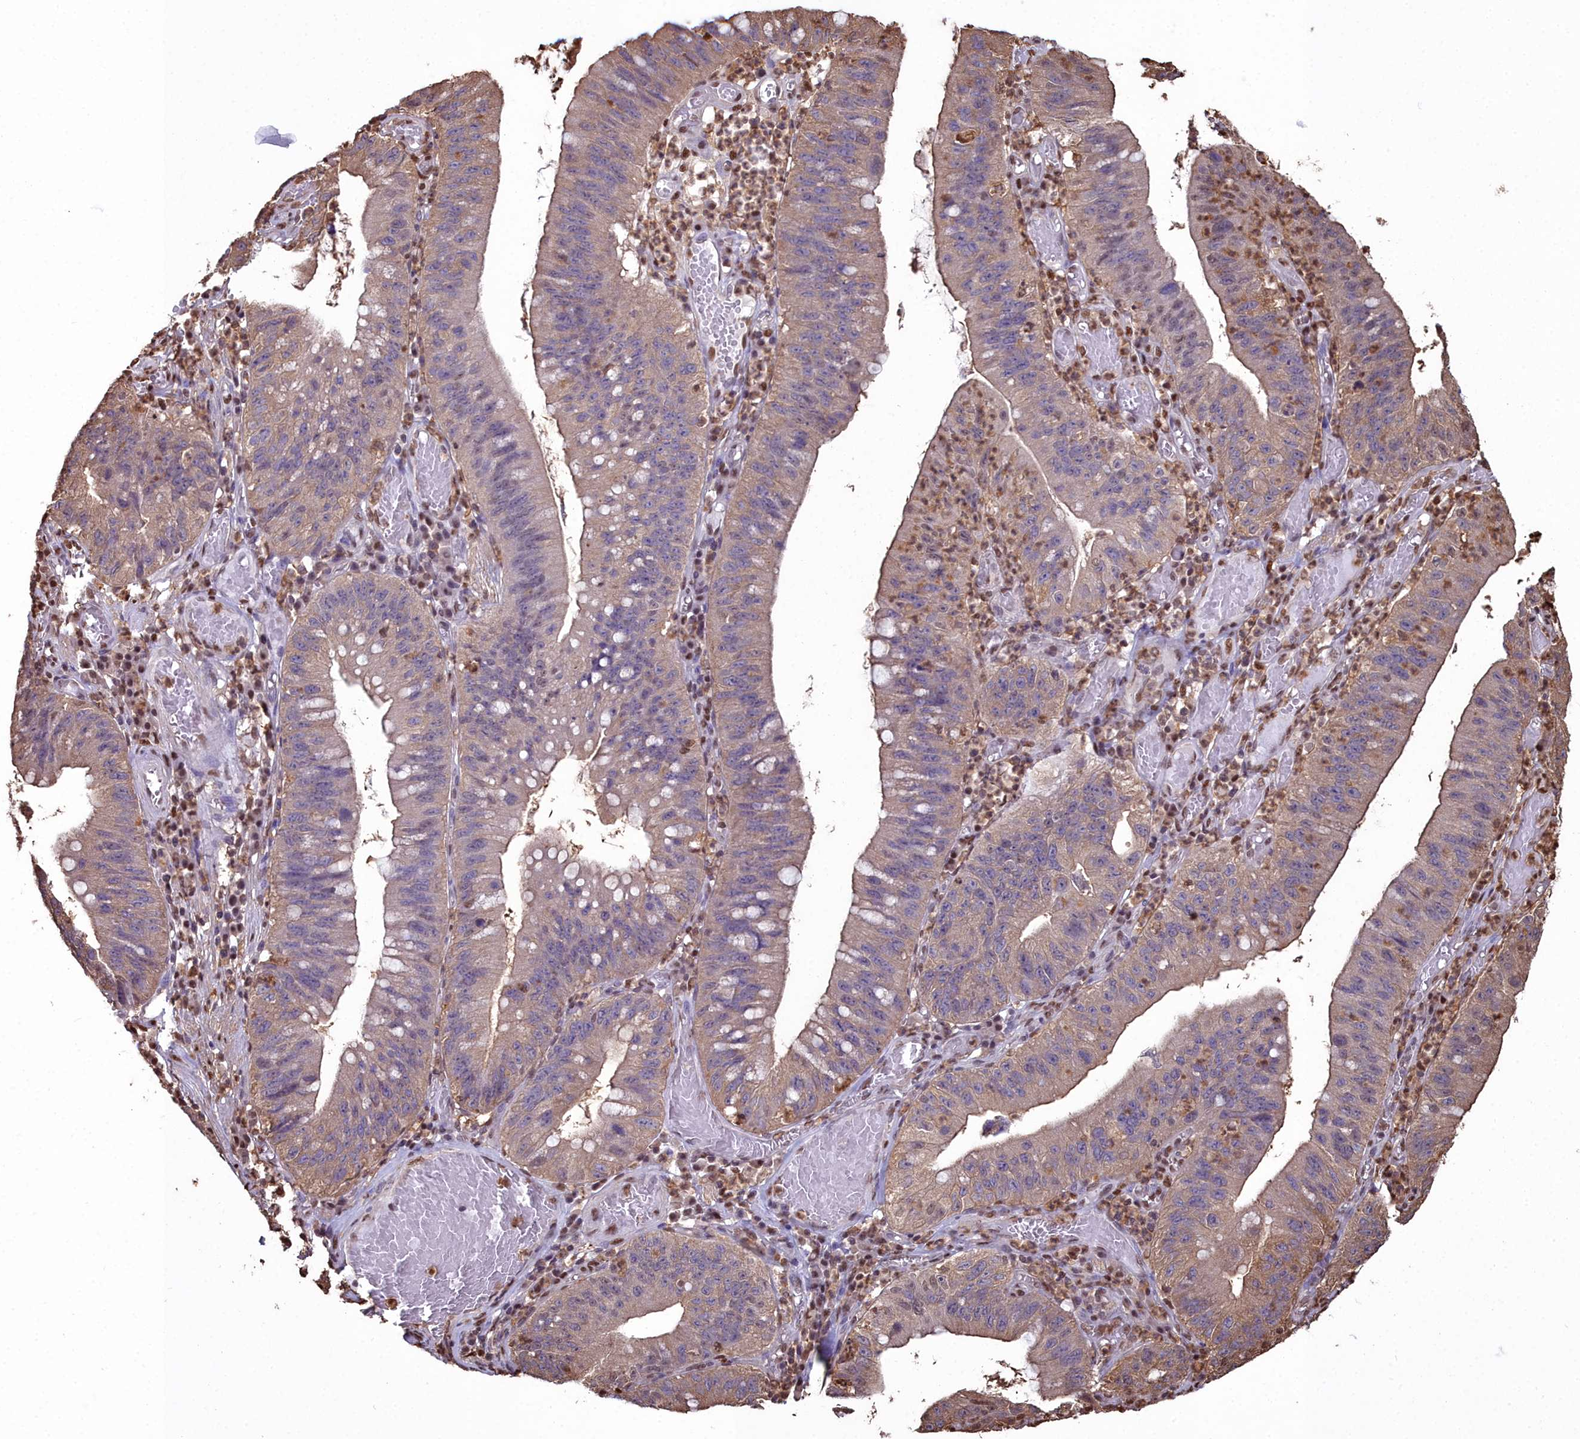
{"staining": {"intensity": "moderate", "quantity": "<25%", "location": "cytoplasmic/membranous,nuclear"}, "tissue": "stomach cancer", "cell_type": "Tumor cells", "image_type": "cancer", "snomed": [{"axis": "morphology", "description": "Adenocarcinoma, NOS"}, {"axis": "topography", "description": "Stomach"}], "caption": "Immunohistochemistry (IHC) (DAB) staining of adenocarcinoma (stomach) exhibits moderate cytoplasmic/membranous and nuclear protein positivity in about <25% of tumor cells. Using DAB (3,3'-diaminobenzidine) (brown) and hematoxylin (blue) stains, captured at high magnification using brightfield microscopy.", "gene": "GAPDH", "patient": {"sex": "male", "age": 59}}